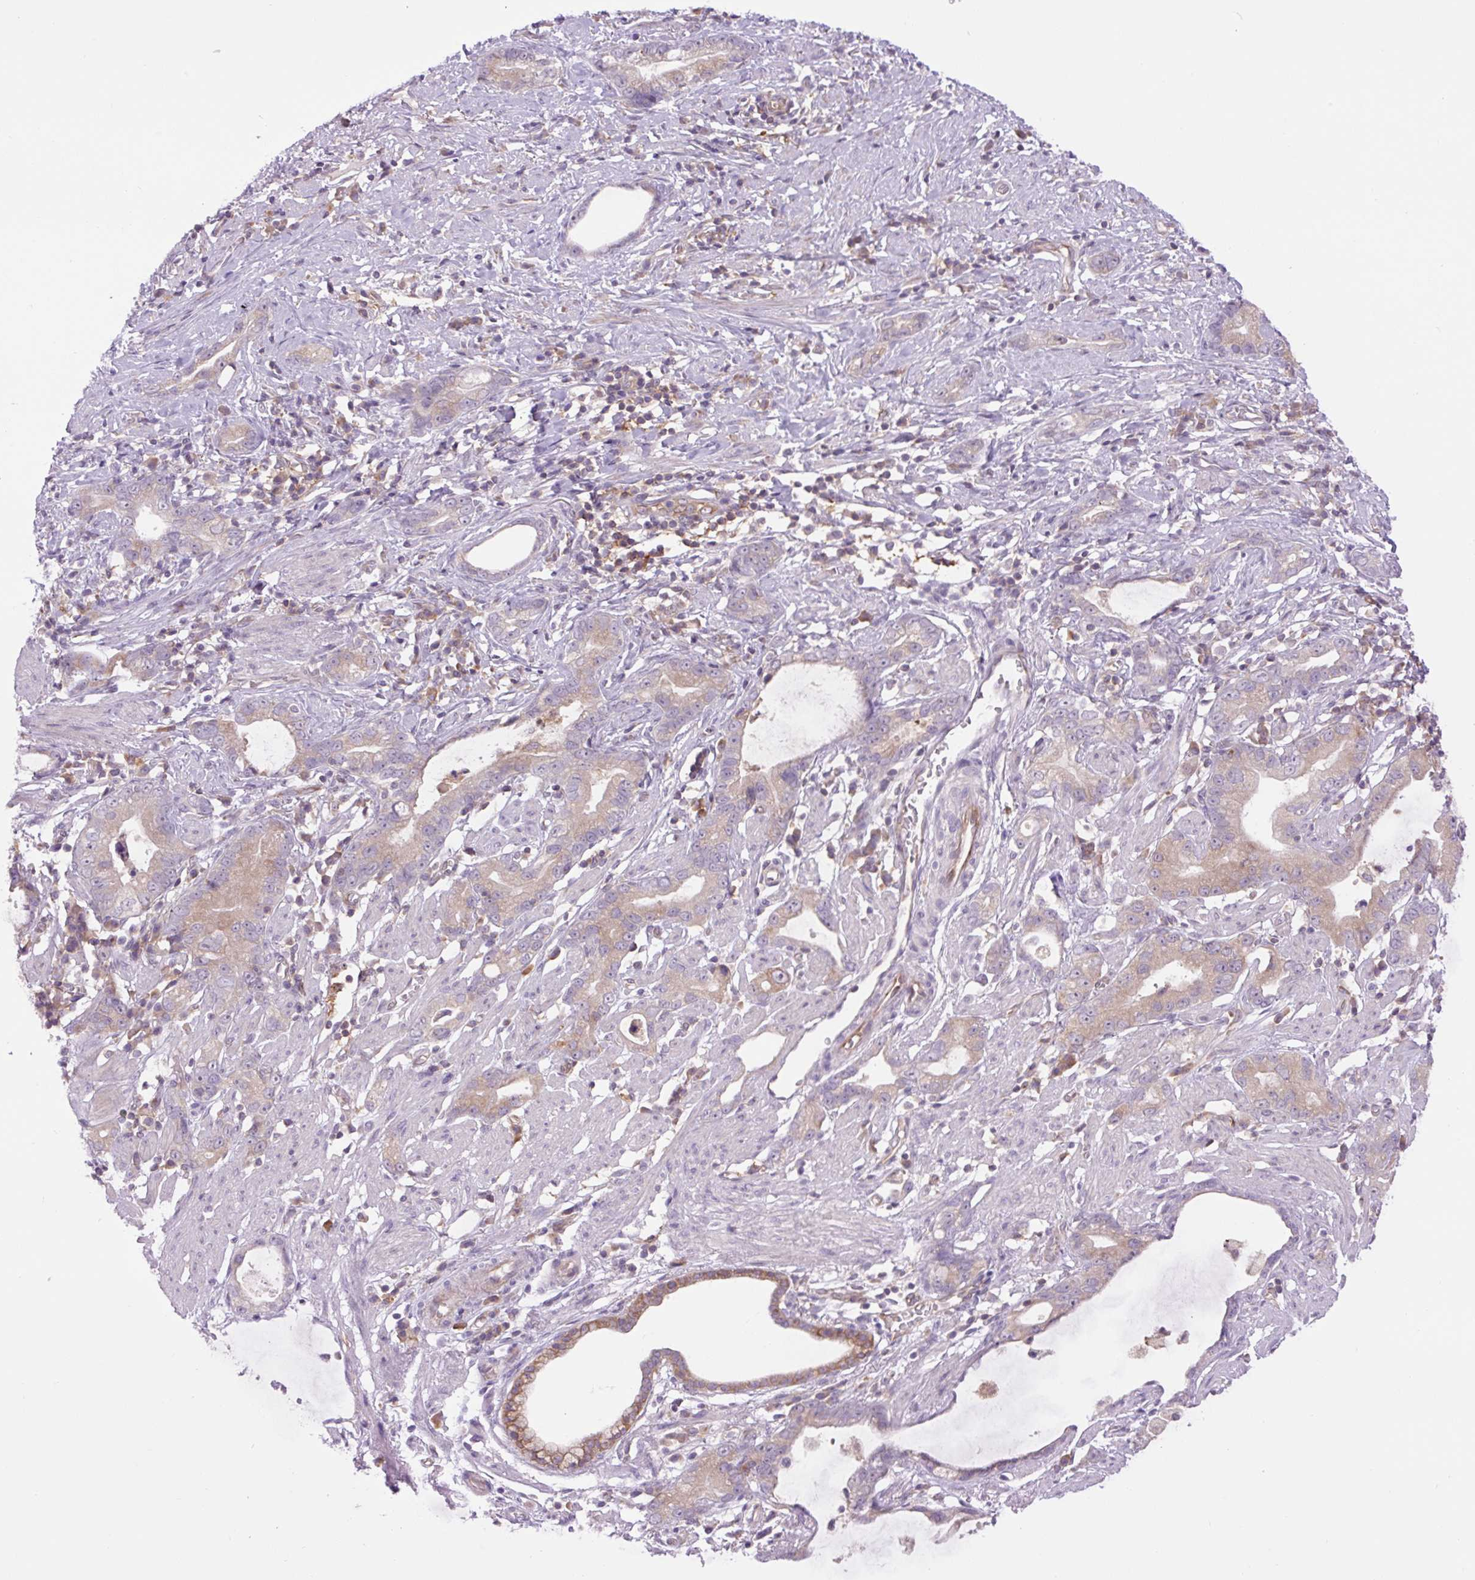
{"staining": {"intensity": "weak", "quantity": ">75%", "location": "cytoplasmic/membranous"}, "tissue": "stomach cancer", "cell_type": "Tumor cells", "image_type": "cancer", "snomed": [{"axis": "morphology", "description": "Adenocarcinoma, NOS"}, {"axis": "topography", "description": "Stomach"}], "caption": "An immunohistochemistry micrograph of tumor tissue is shown. Protein staining in brown highlights weak cytoplasmic/membranous positivity in stomach cancer (adenocarcinoma) within tumor cells.", "gene": "MINK1", "patient": {"sex": "male", "age": 55}}